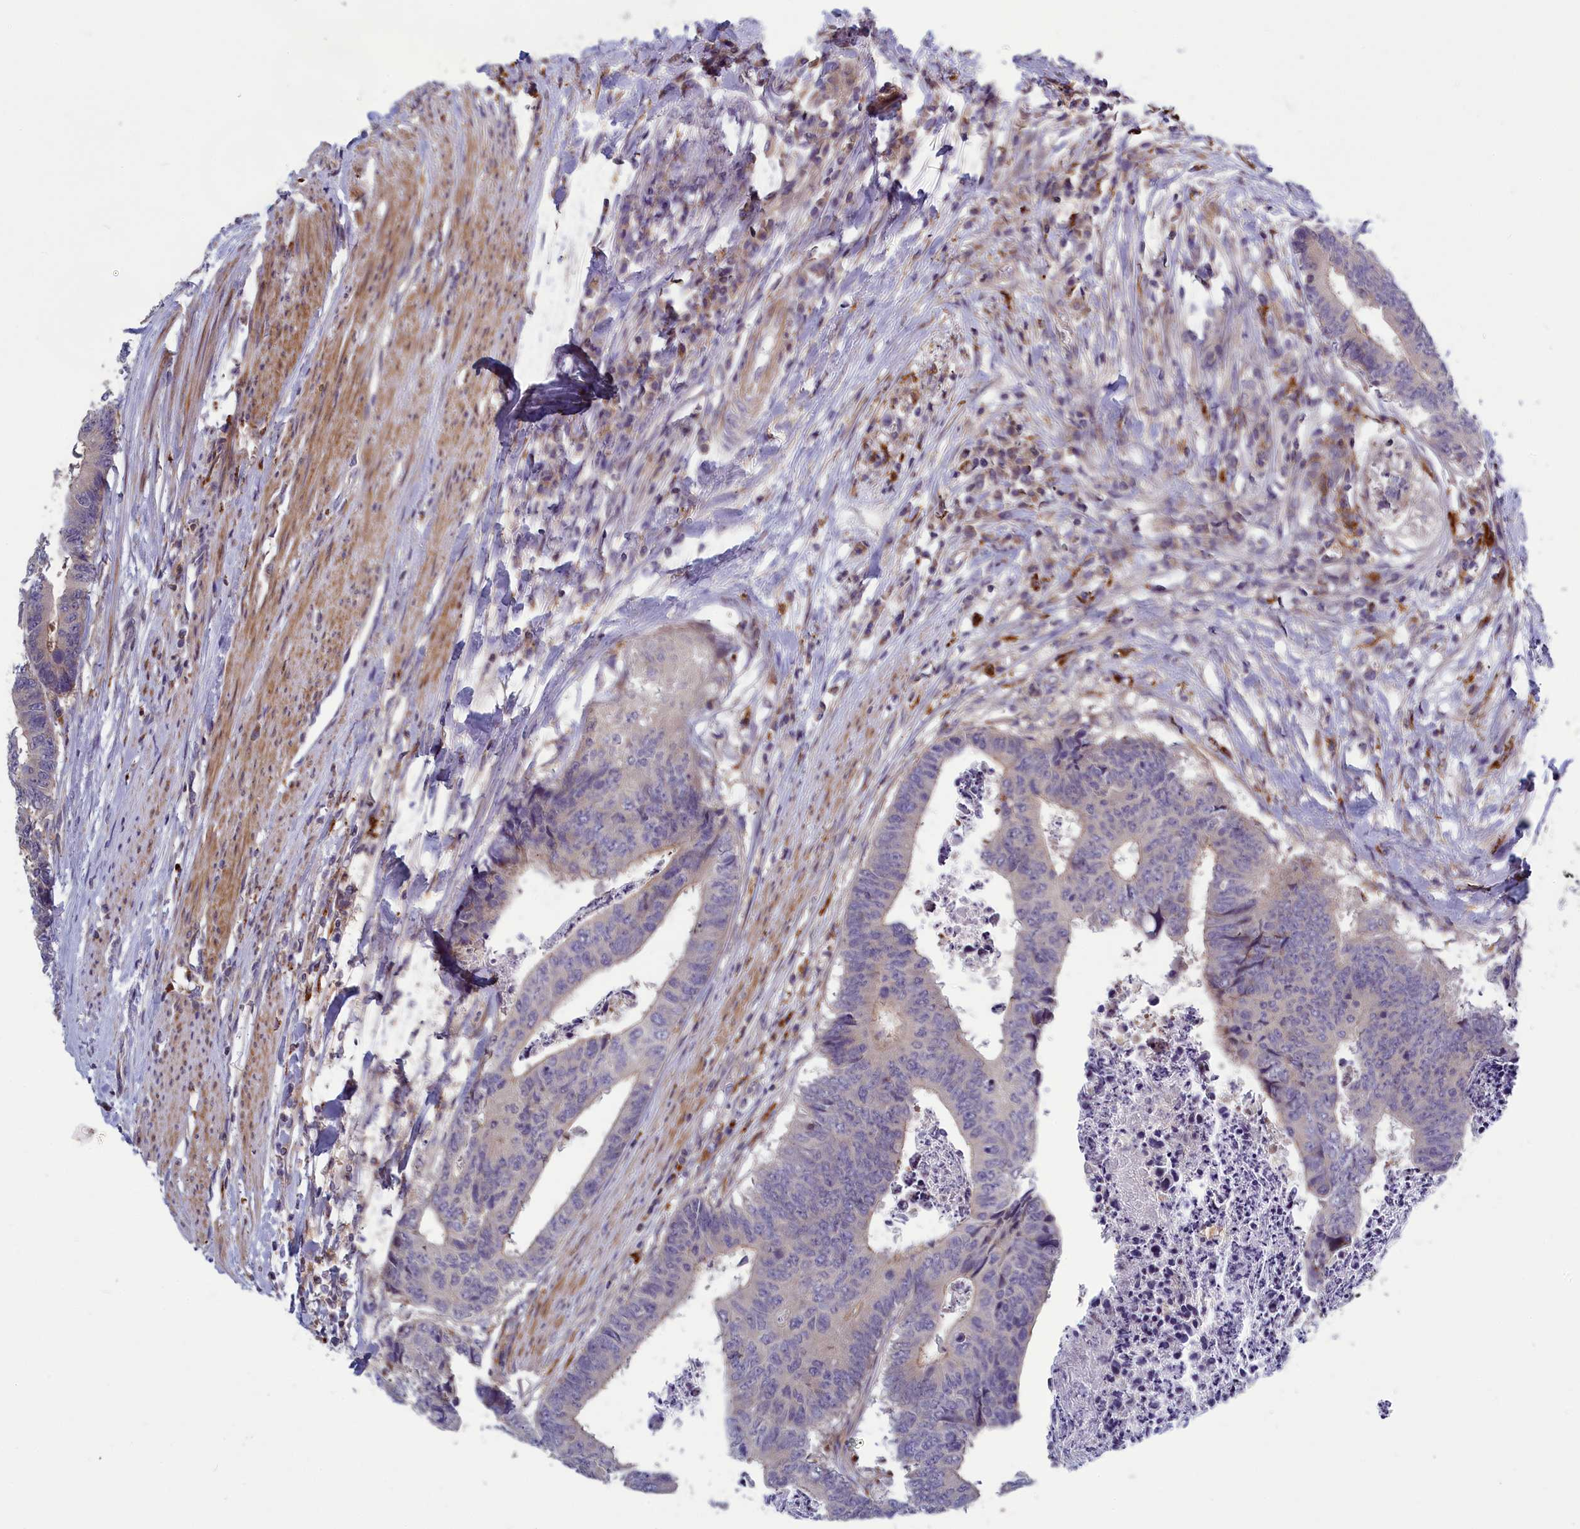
{"staining": {"intensity": "negative", "quantity": "none", "location": "none"}, "tissue": "colorectal cancer", "cell_type": "Tumor cells", "image_type": "cancer", "snomed": [{"axis": "morphology", "description": "Adenocarcinoma, NOS"}, {"axis": "topography", "description": "Rectum"}], "caption": "Adenocarcinoma (colorectal) was stained to show a protein in brown. There is no significant positivity in tumor cells.", "gene": "BLTP2", "patient": {"sex": "male", "age": 84}}